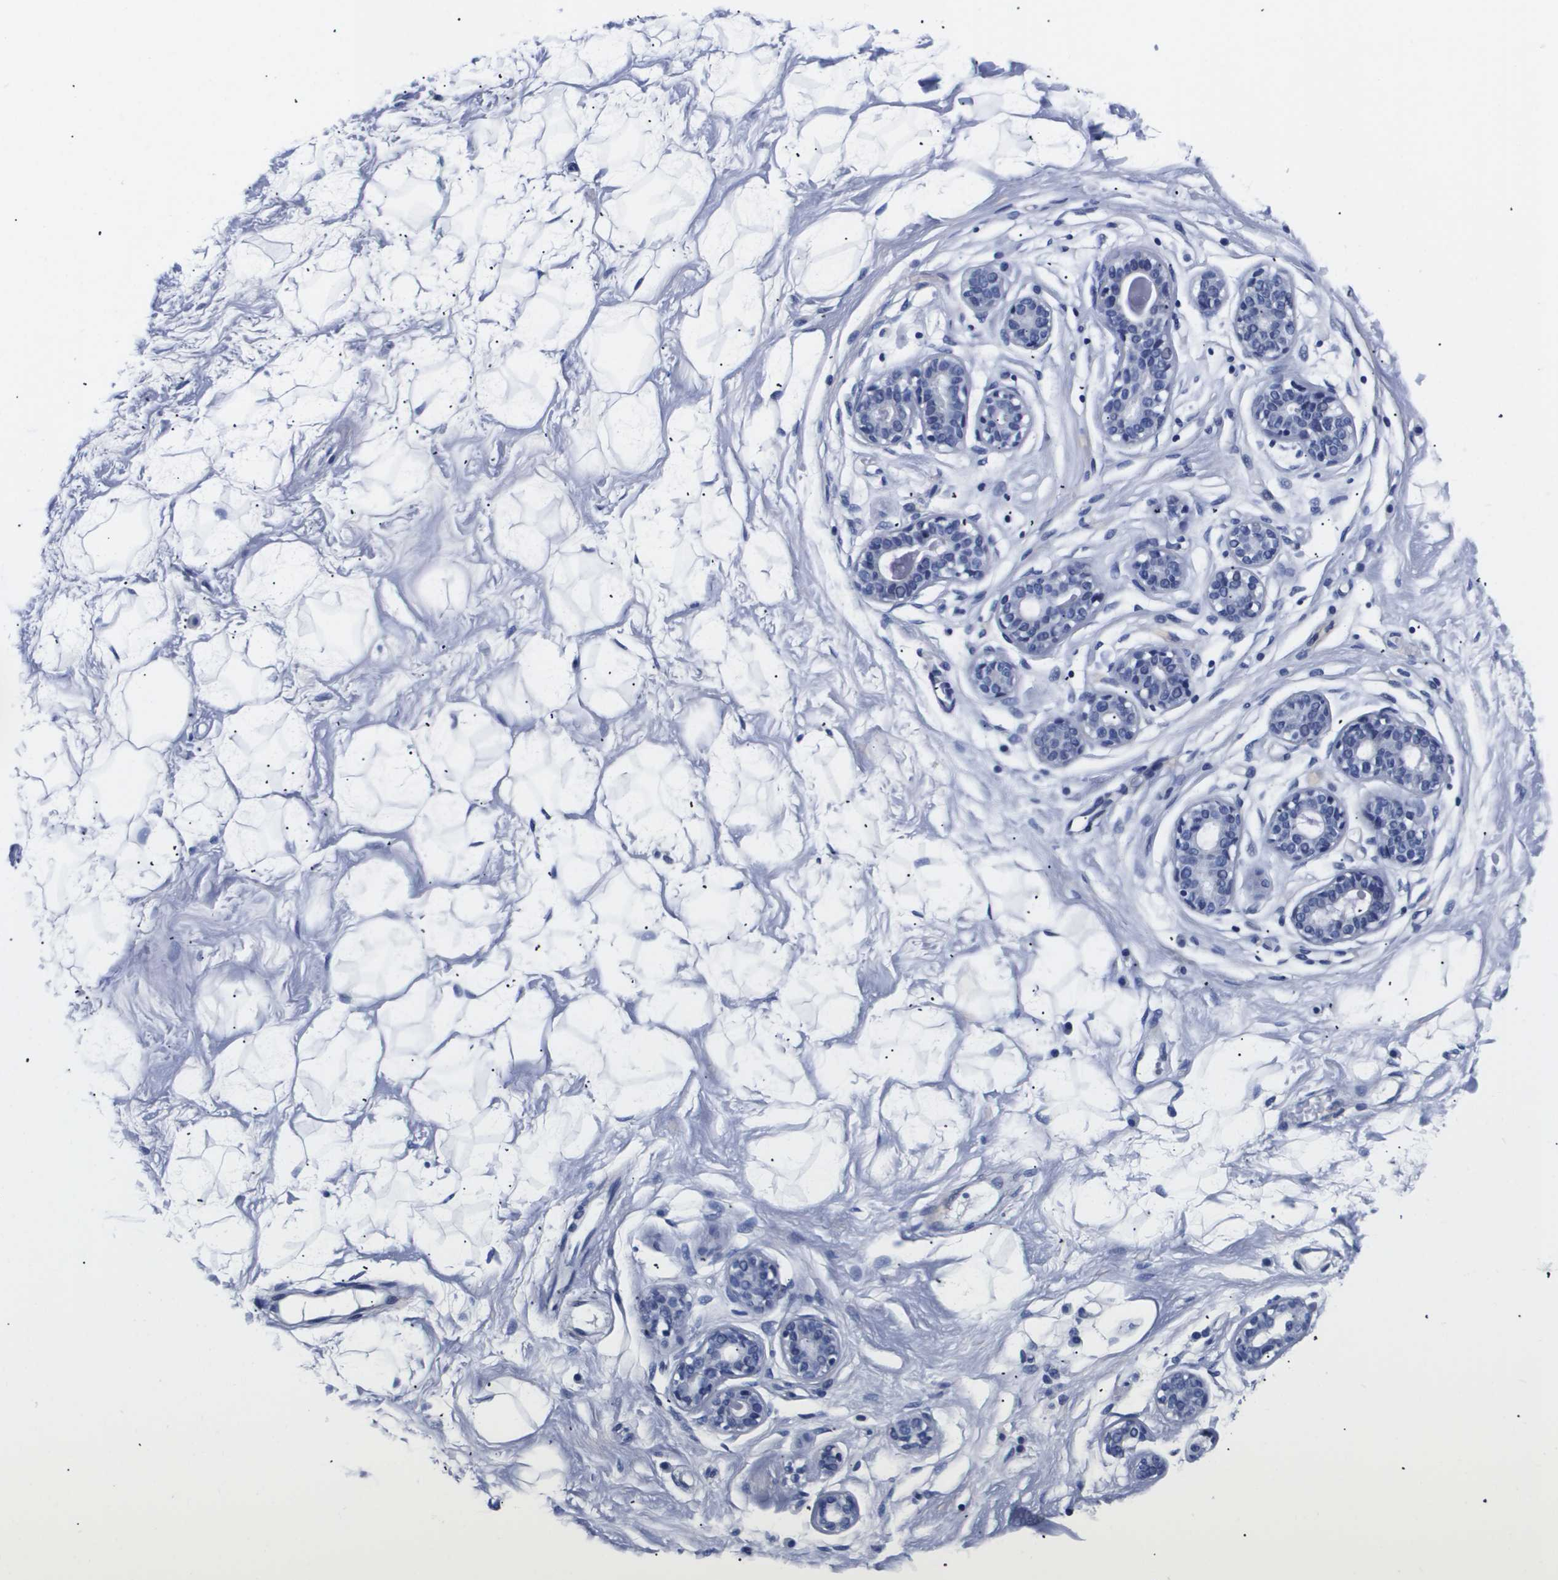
{"staining": {"intensity": "negative", "quantity": "none", "location": "none"}, "tissue": "breast", "cell_type": "Adipocytes", "image_type": "normal", "snomed": [{"axis": "morphology", "description": "Normal tissue, NOS"}, {"axis": "topography", "description": "Breast"}], "caption": "DAB (3,3'-diaminobenzidine) immunohistochemical staining of unremarkable human breast reveals no significant staining in adipocytes. (DAB (3,3'-diaminobenzidine) IHC with hematoxylin counter stain).", "gene": "ATP6V0A4", "patient": {"sex": "female", "age": 23}}